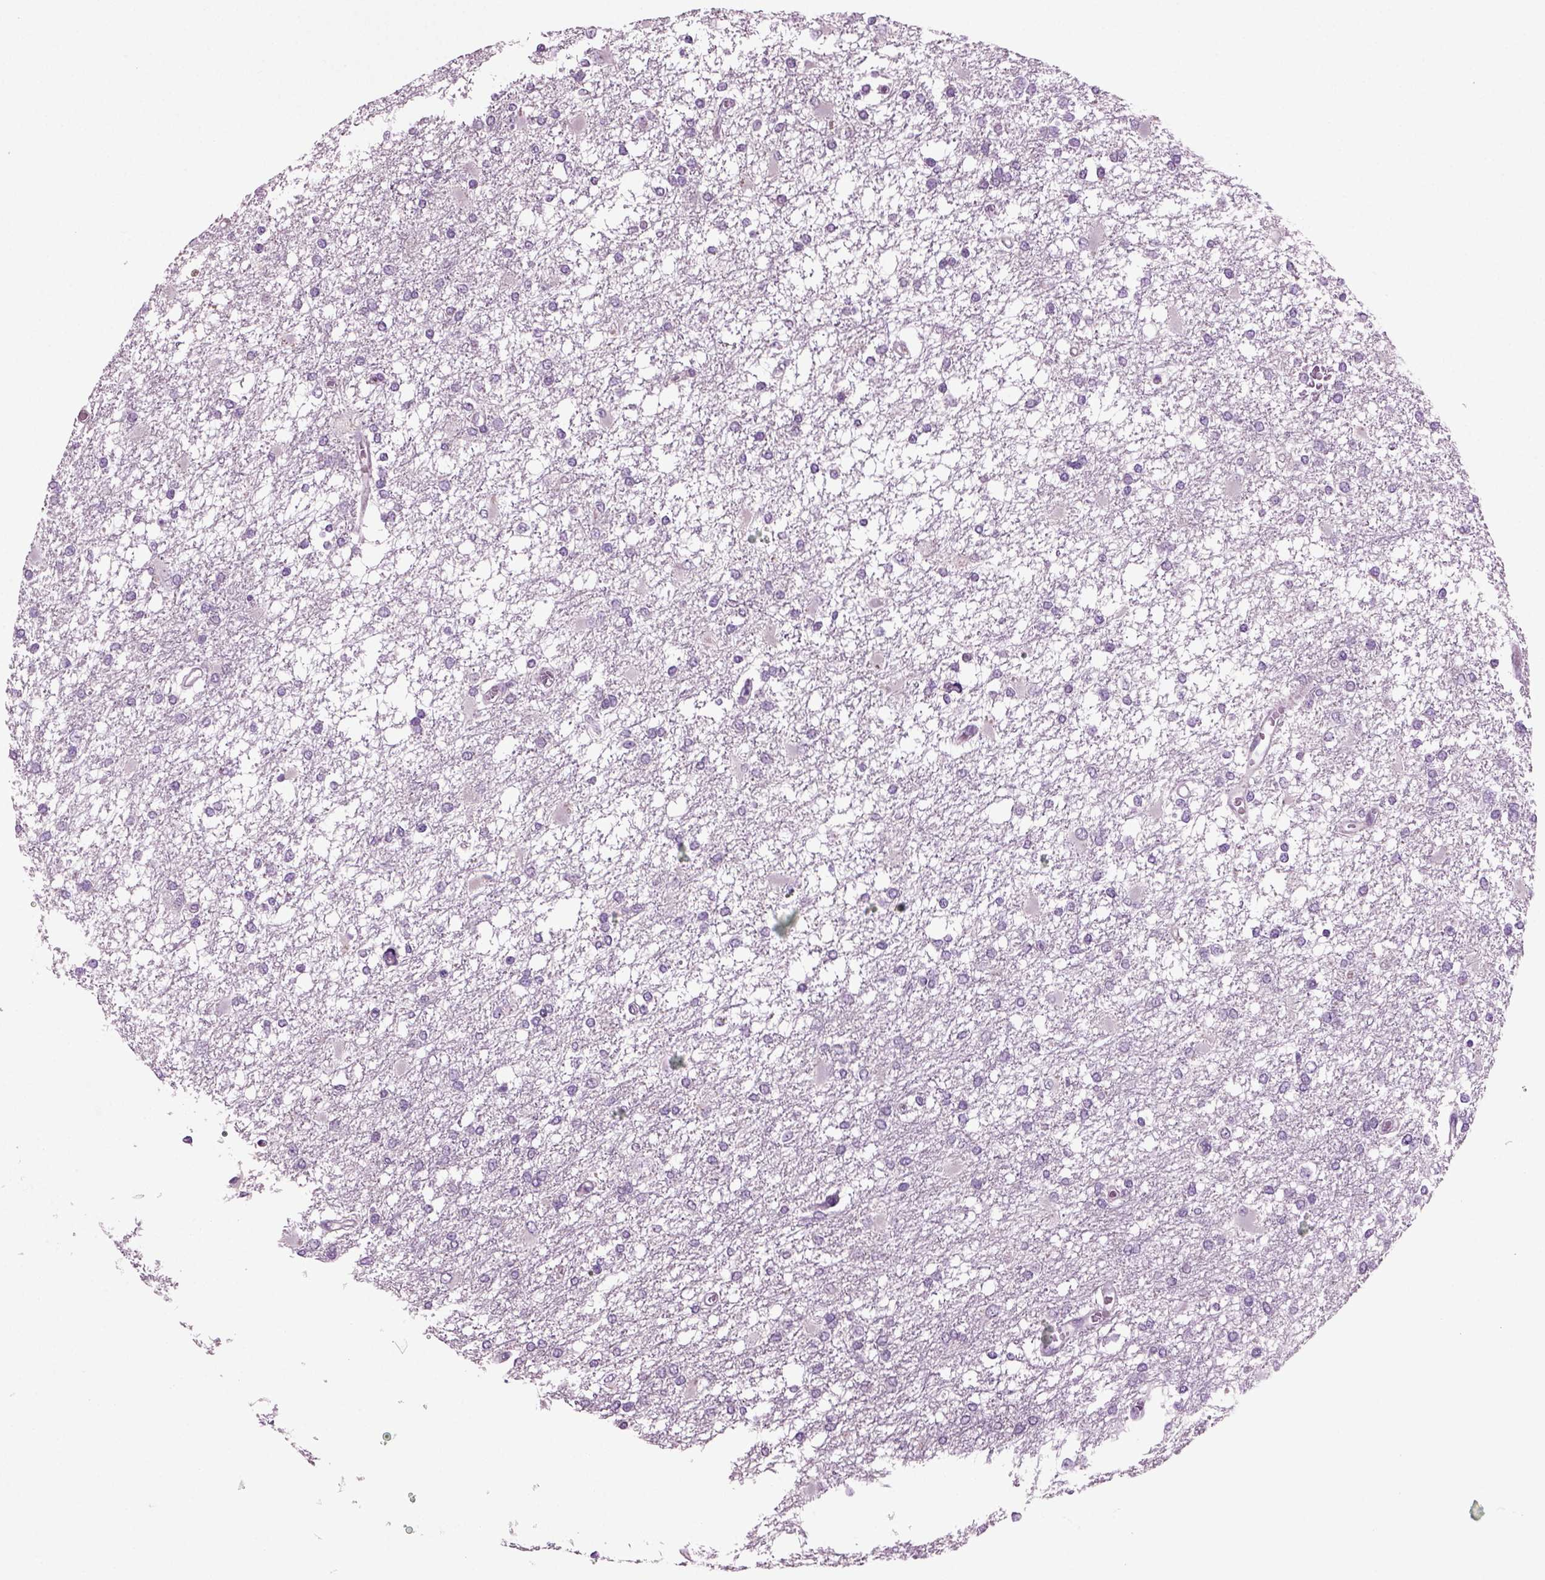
{"staining": {"intensity": "negative", "quantity": "none", "location": "none"}, "tissue": "glioma", "cell_type": "Tumor cells", "image_type": "cancer", "snomed": [{"axis": "morphology", "description": "Glioma, malignant, High grade"}, {"axis": "topography", "description": "Cerebral cortex"}], "caption": "Protein analysis of glioma reveals no significant staining in tumor cells.", "gene": "COL9A2", "patient": {"sex": "male", "age": 79}}